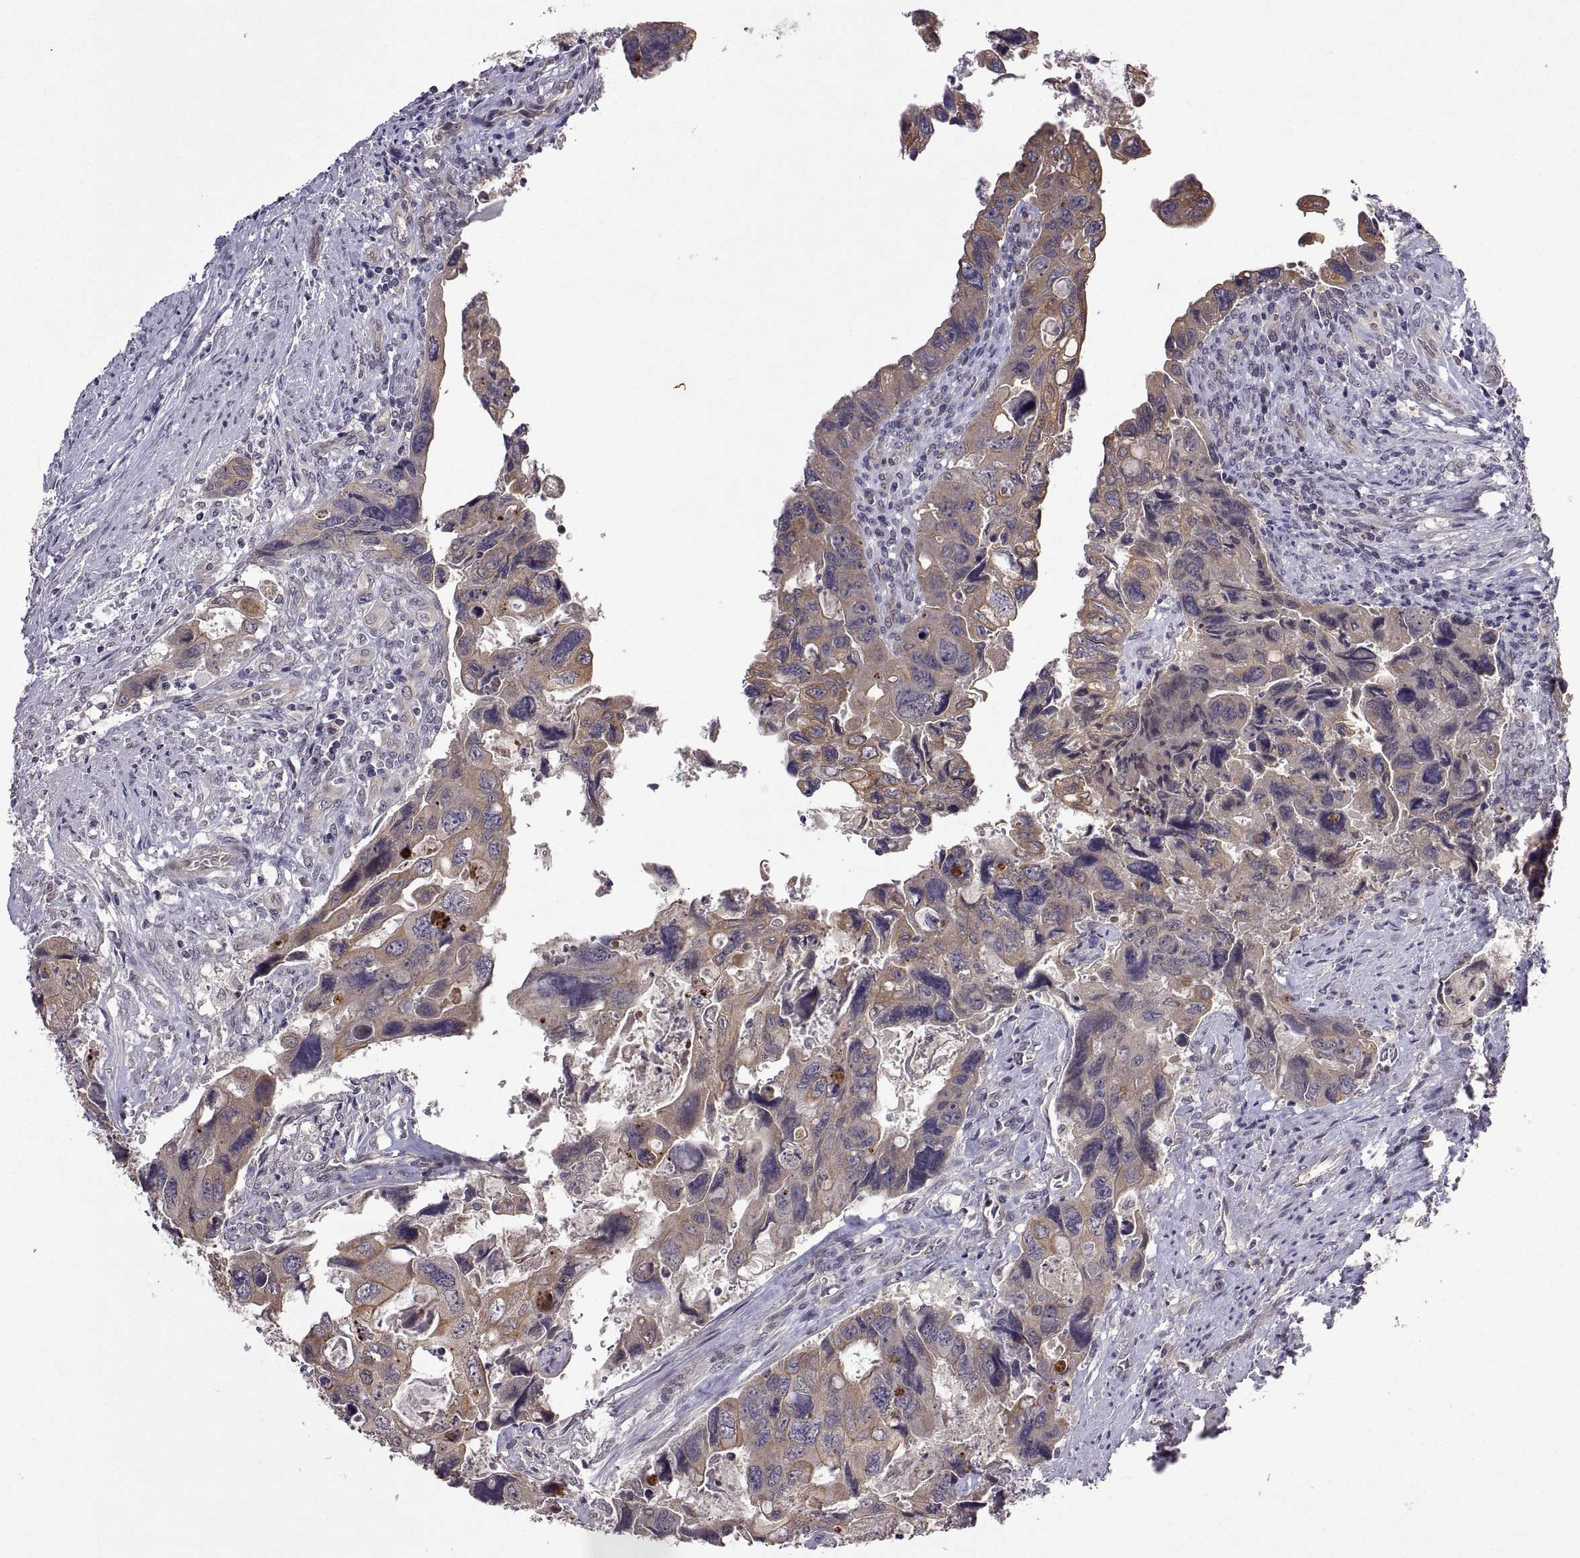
{"staining": {"intensity": "moderate", "quantity": "25%-75%", "location": "cytoplasmic/membranous"}, "tissue": "colorectal cancer", "cell_type": "Tumor cells", "image_type": "cancer", "snomed": [{"axis": "morphology", "description": "Adenocarcinoma, NOS"}, {"axis": "topography", "description": "Rectum"}], "caption": "Brown immunohistochemical staining in human adenocarcinoma (colorectal) reveals moderate cytoplasmic/membranous staining in about 25%-75% of tumor cells.", "gene": "LAMA1", "patient": {"sex": "male", "age": 62}}